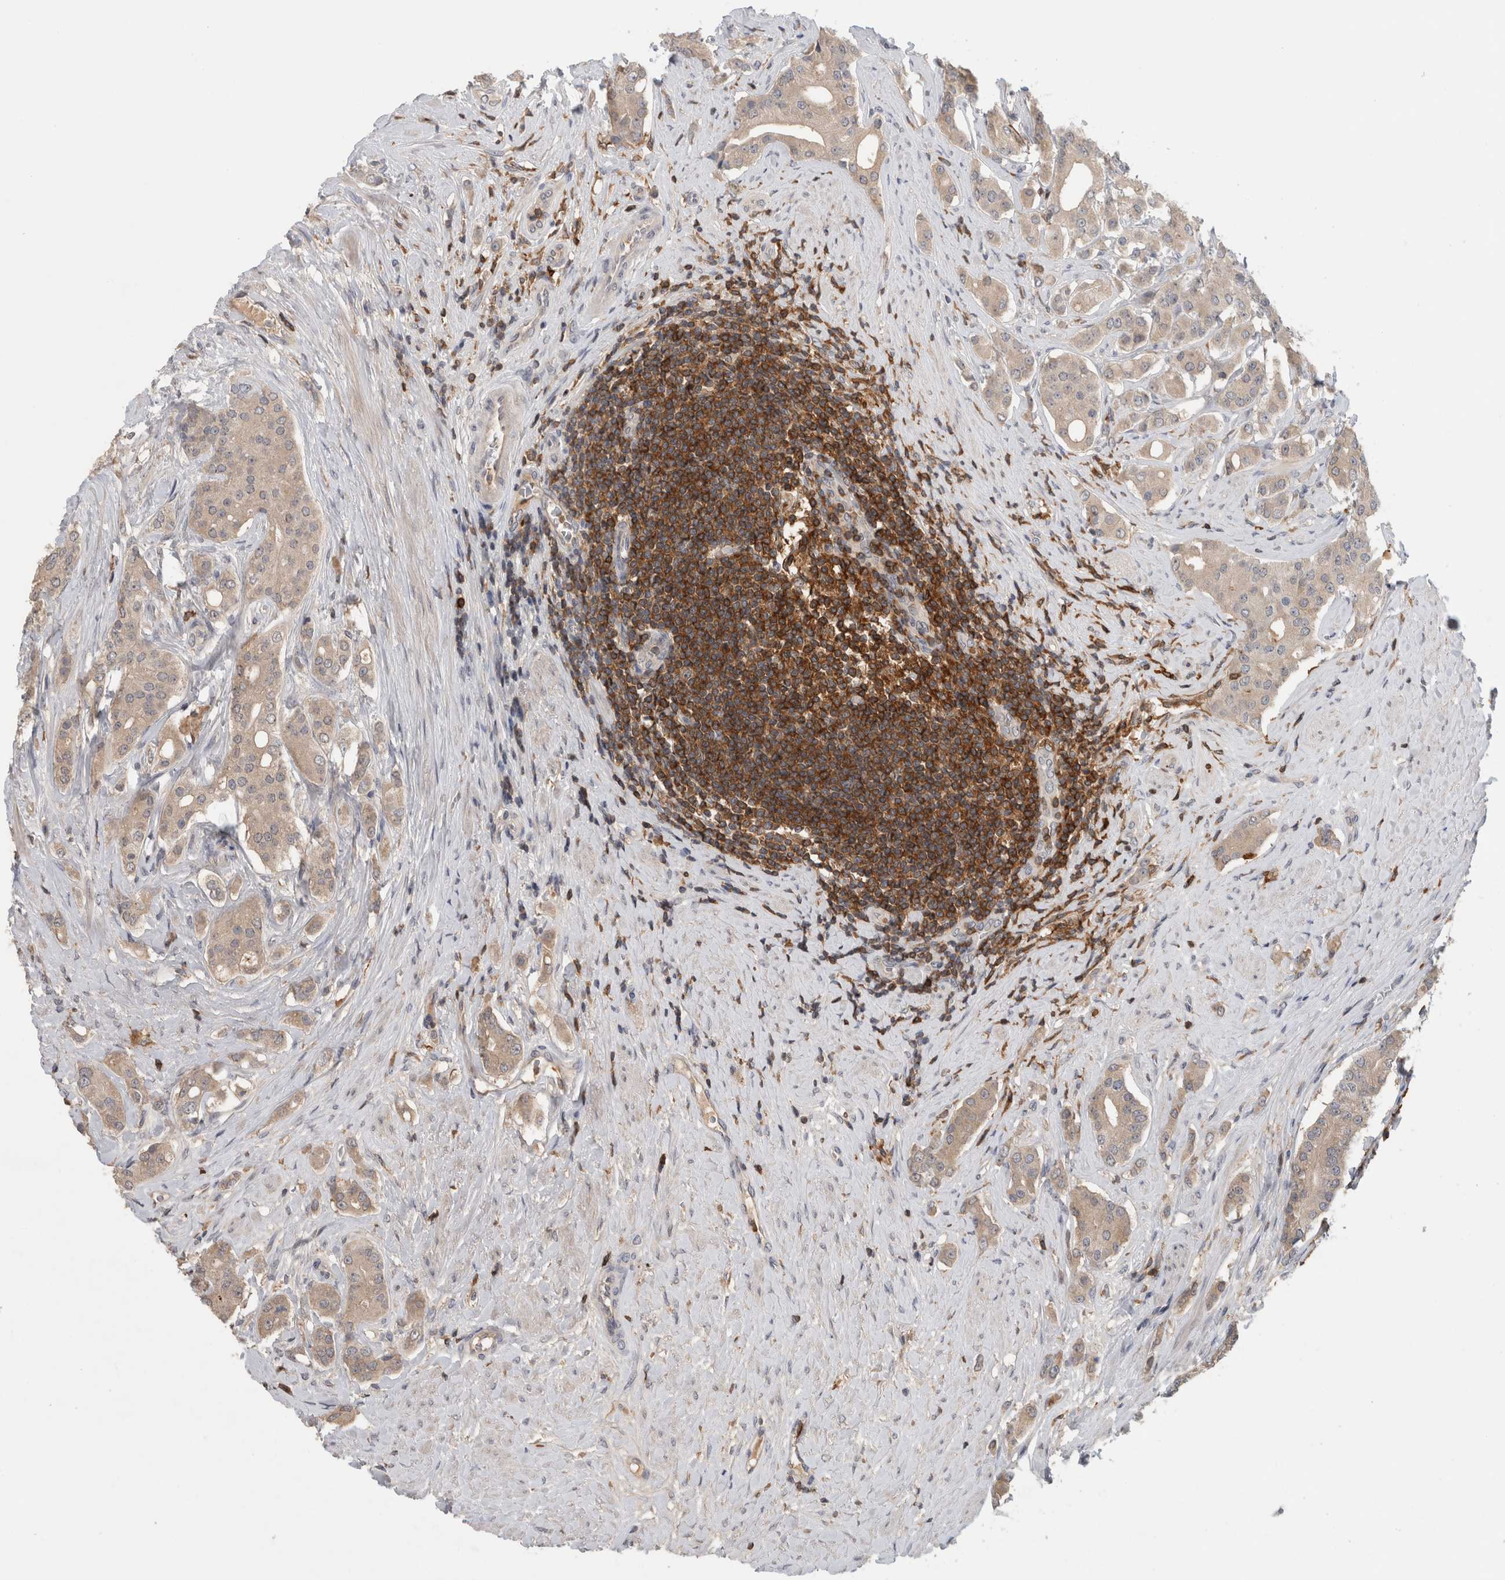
{"staining": {"intensity": "weak", "quantity": "<25%", "location": "cytoplasmic/membranous"}, "tissue": "prostate cancer", "cell_type": "Tumor cells", "image_type": "cancer", "snomed": [{"axis": "morphology", "description": "Adenocarcinoma, High grade"}, {"axis": "topography", "description": "Prostate"}], "caption": "Prostate adenocarcinoma (high-grade) was stained to show a protein in brown. There is no significant staining in tumor cells.", "gene": "GFRA2", "patient": {"sex": "male", "age": 71}}